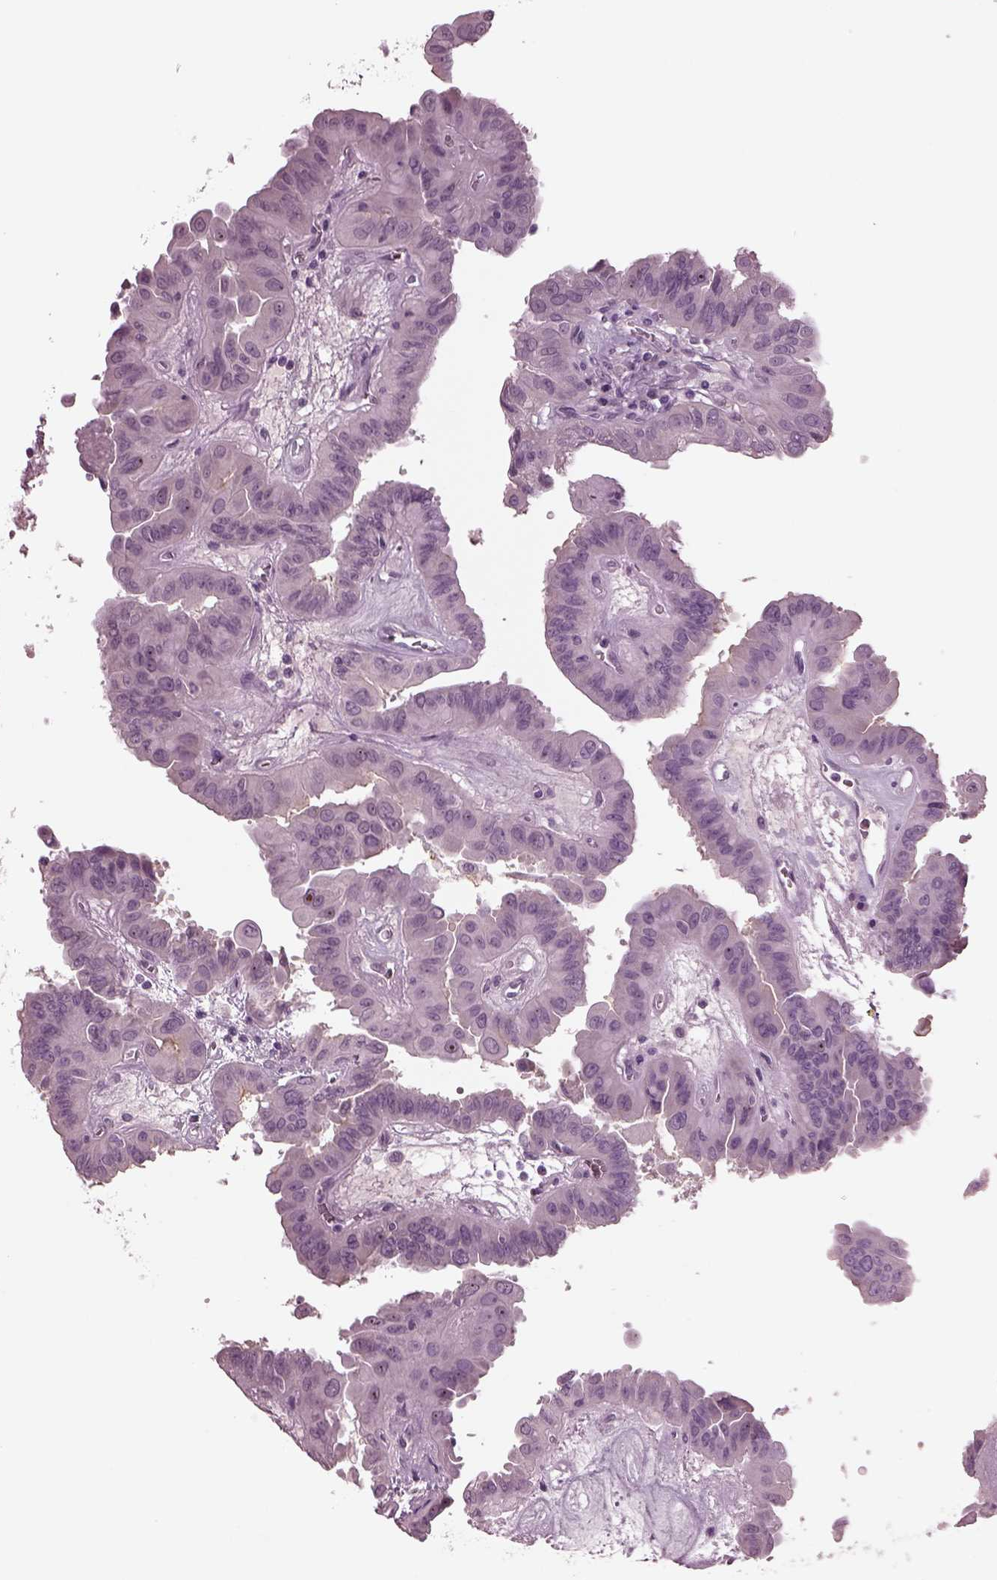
{"staining": {"intensity": "negative", "quantity": "none", "location": "none"}, "tissue": "thyroid cancer", "cell_type": "Tumor cells", "image_type": "cancer", "snomed": [{"axis": "morphology", "description": "Papillary adenocarcinoma, NOS"}, {"axis": "topography", "description": "Thyroid gland"}], "caption": "High magnification brightfield microscopy of thyroid cancer (papillary adenocarcinoma) stained with DAB (brown) and counterstained with hematoxylin (blue): tumor cells show no significant expression.", "gene": "CLCN4", "patient": {"sex": "female", "age": 37}}